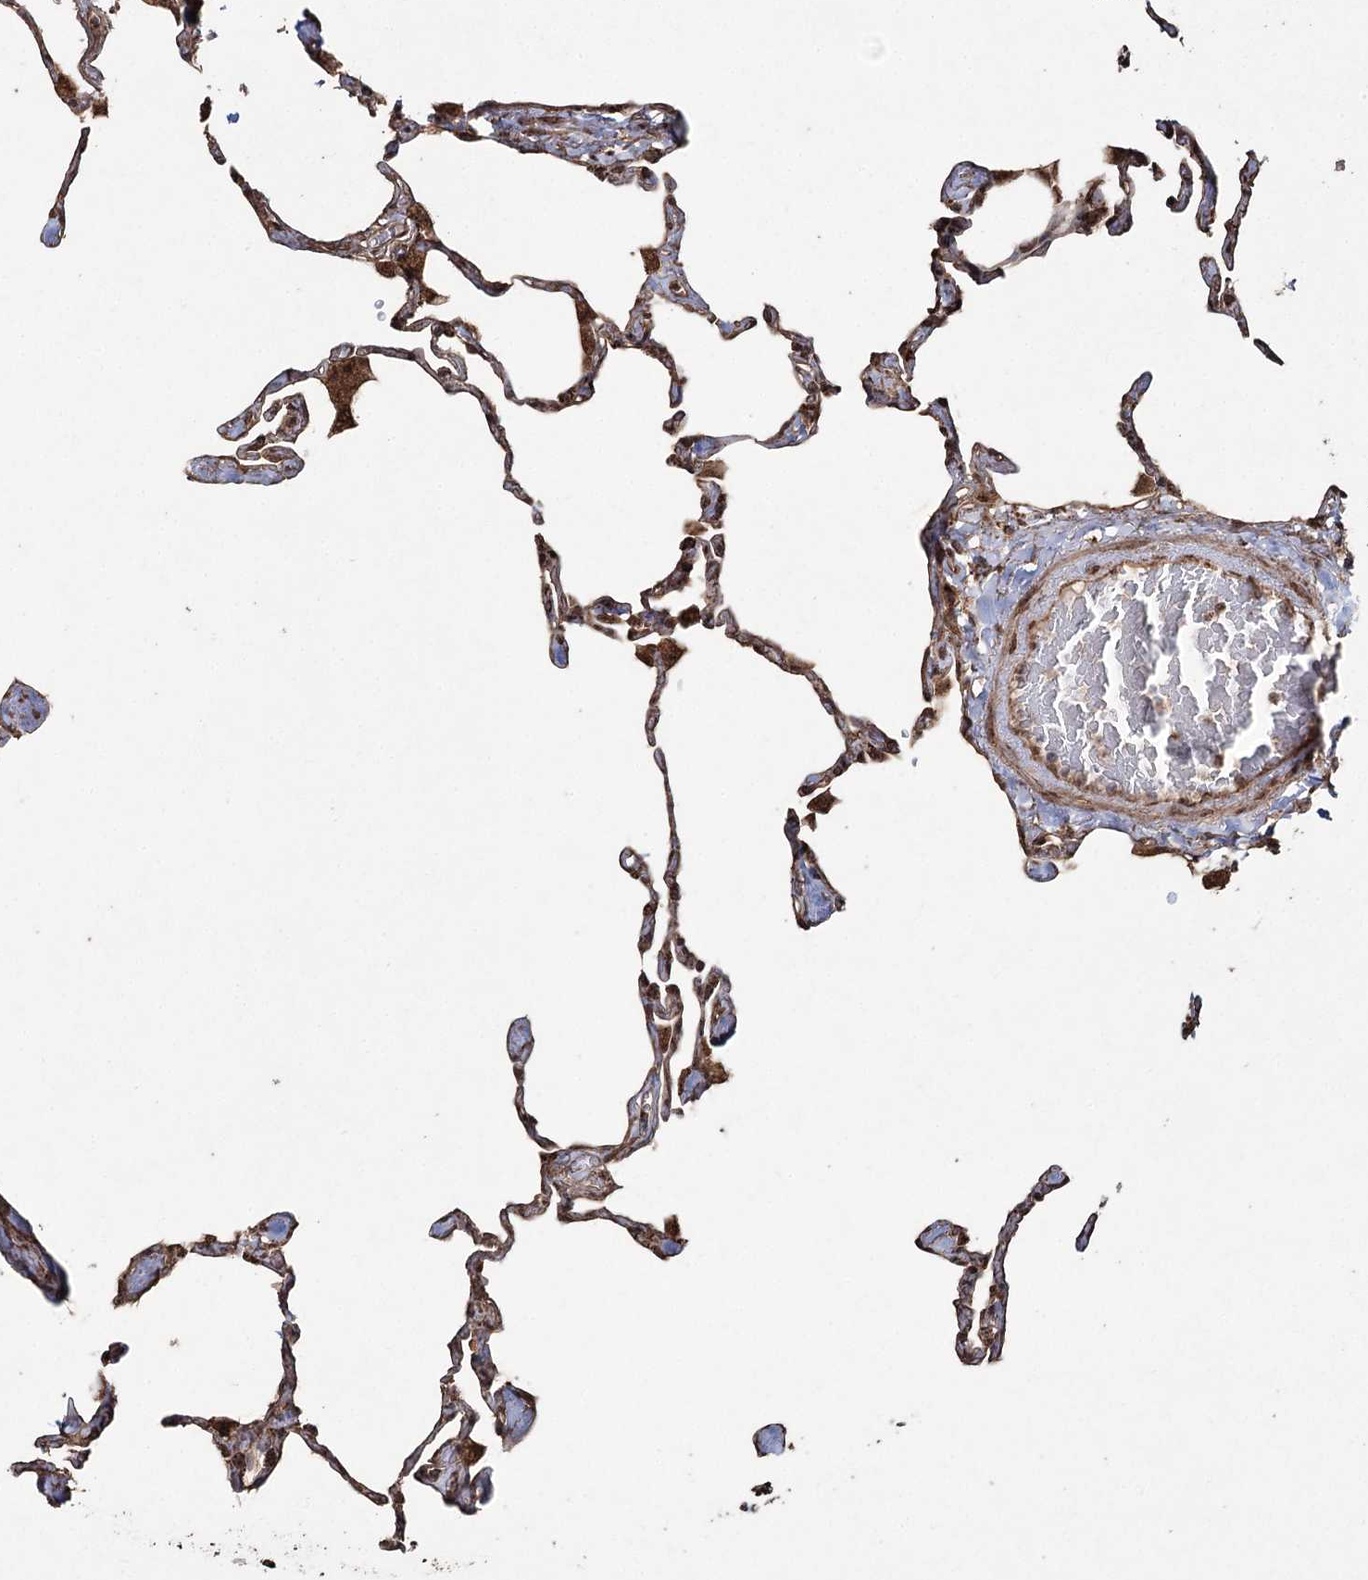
{"staining": {"intensity": "strong", "quantity": ">75%", "location": "cytoplasmic/membranous"}, "tissue": "lung", "cell_type": "Alveolar cells", "image_type": "normal", "snomed": [{"axis": "morphology", "description": "Normal tissue, NOS"}, {"axis": "topography", "description": "Lung"}], "caption": "The immunohistochemical stain labels strong cytoplasmic/membranous positivity in alveolar cells of unremarkable lung. (Brightfield microscopy of DAB IHC at high magnification).", "gene": "SLF2", "patient": {"sex": "male", "age": 65}}